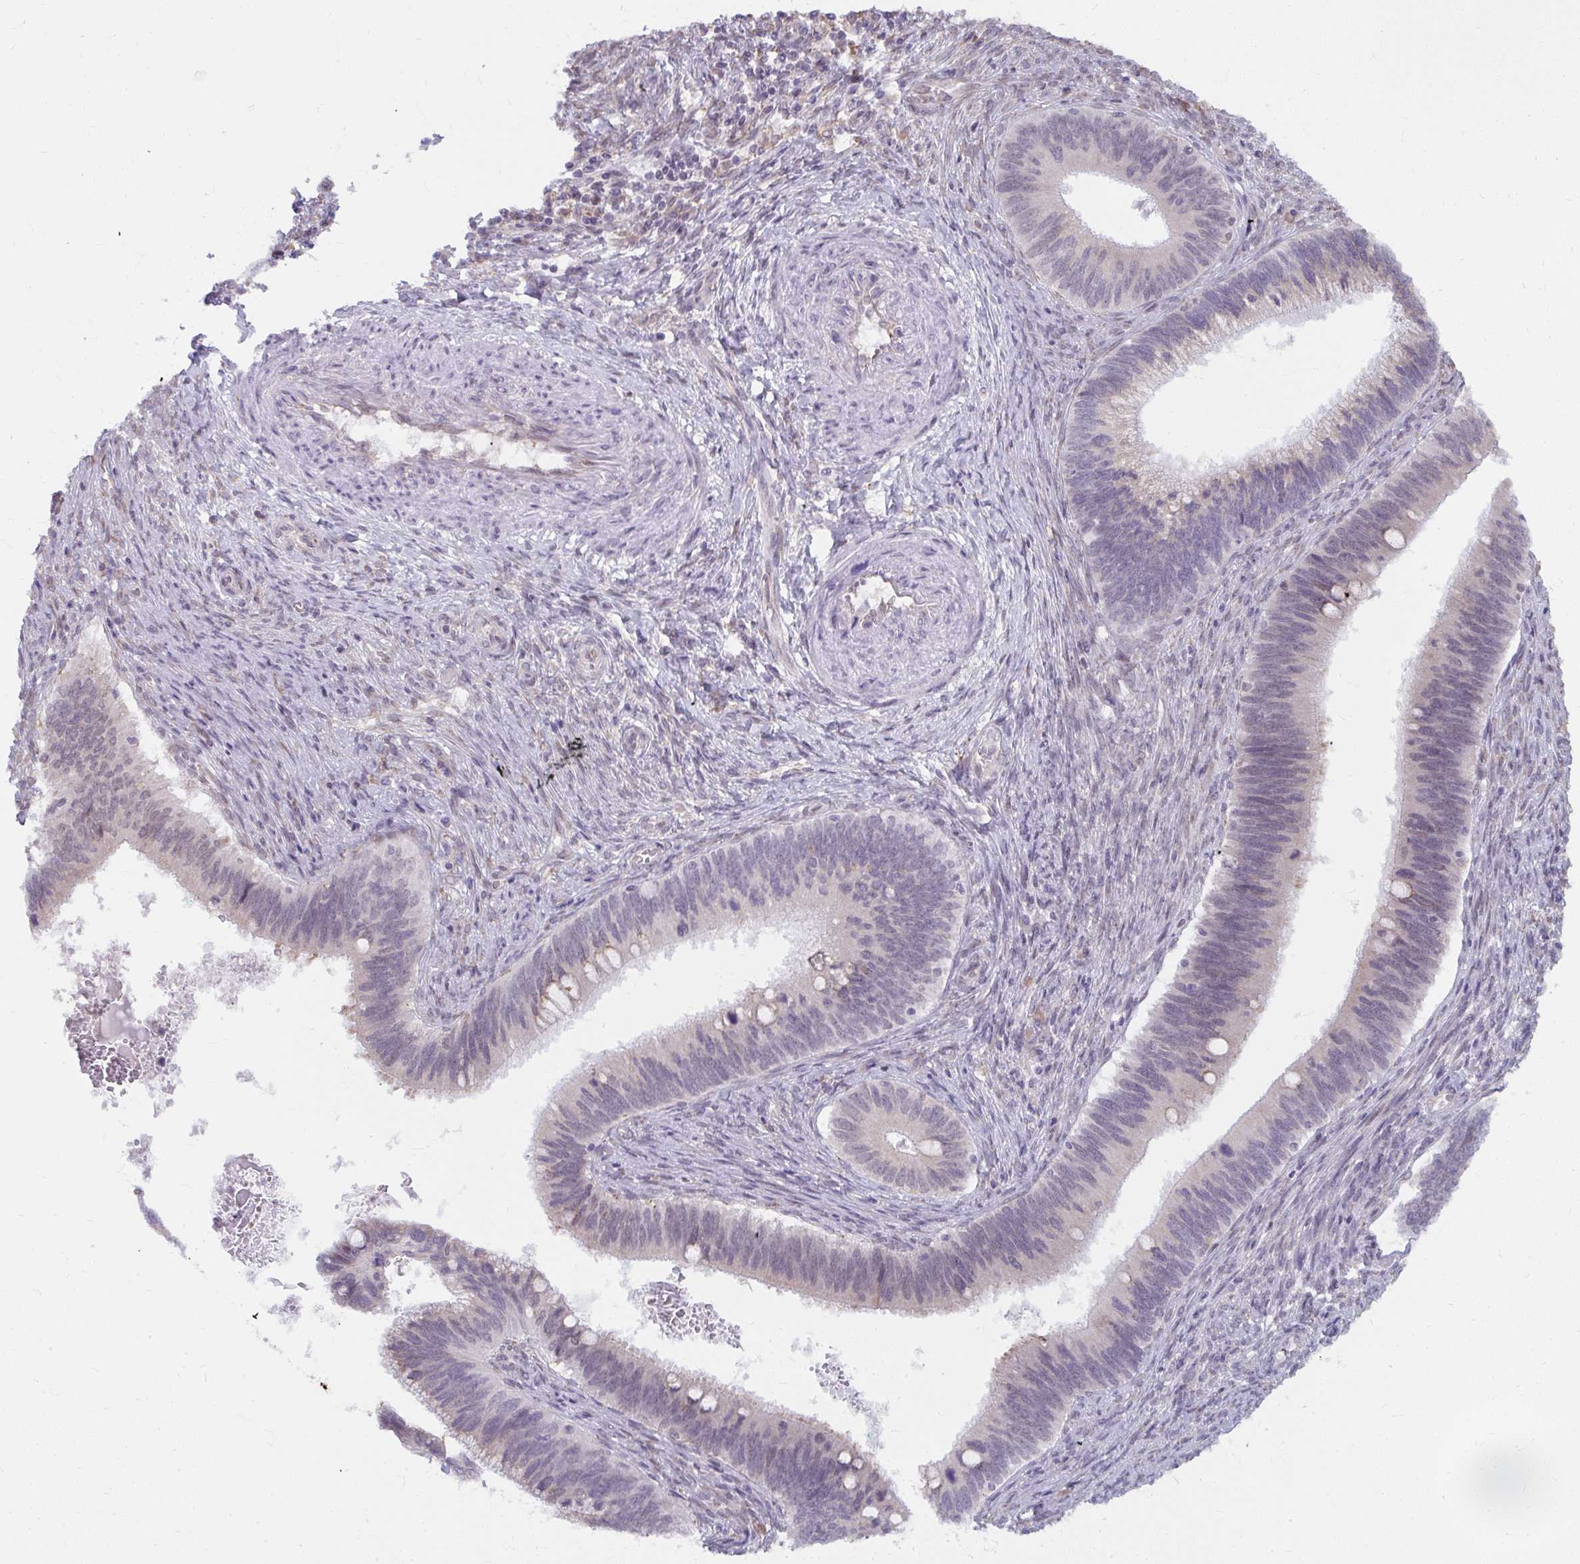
{"staining": {"intensity": "negative", "quantity": "none", "location": "none"}, "tissue": "cervical cancer", "cell_type": "Tumor cells", "image_type": "cancer", "snomed": [{"axis": "morphology", "description": "Adenocarcinoma, NOS"}, {"axis": "topography", "description": "Cervix"}], "caption": "Immunohistochemistry (IHC) of human cervical cancer (adenocarcinoma) exhibits no positivity in tumor cells. (DAB IHC with hematoxylin counter stain).", "gene": "NMNAT1", "patient": {"sex": "female", "age": 42}}